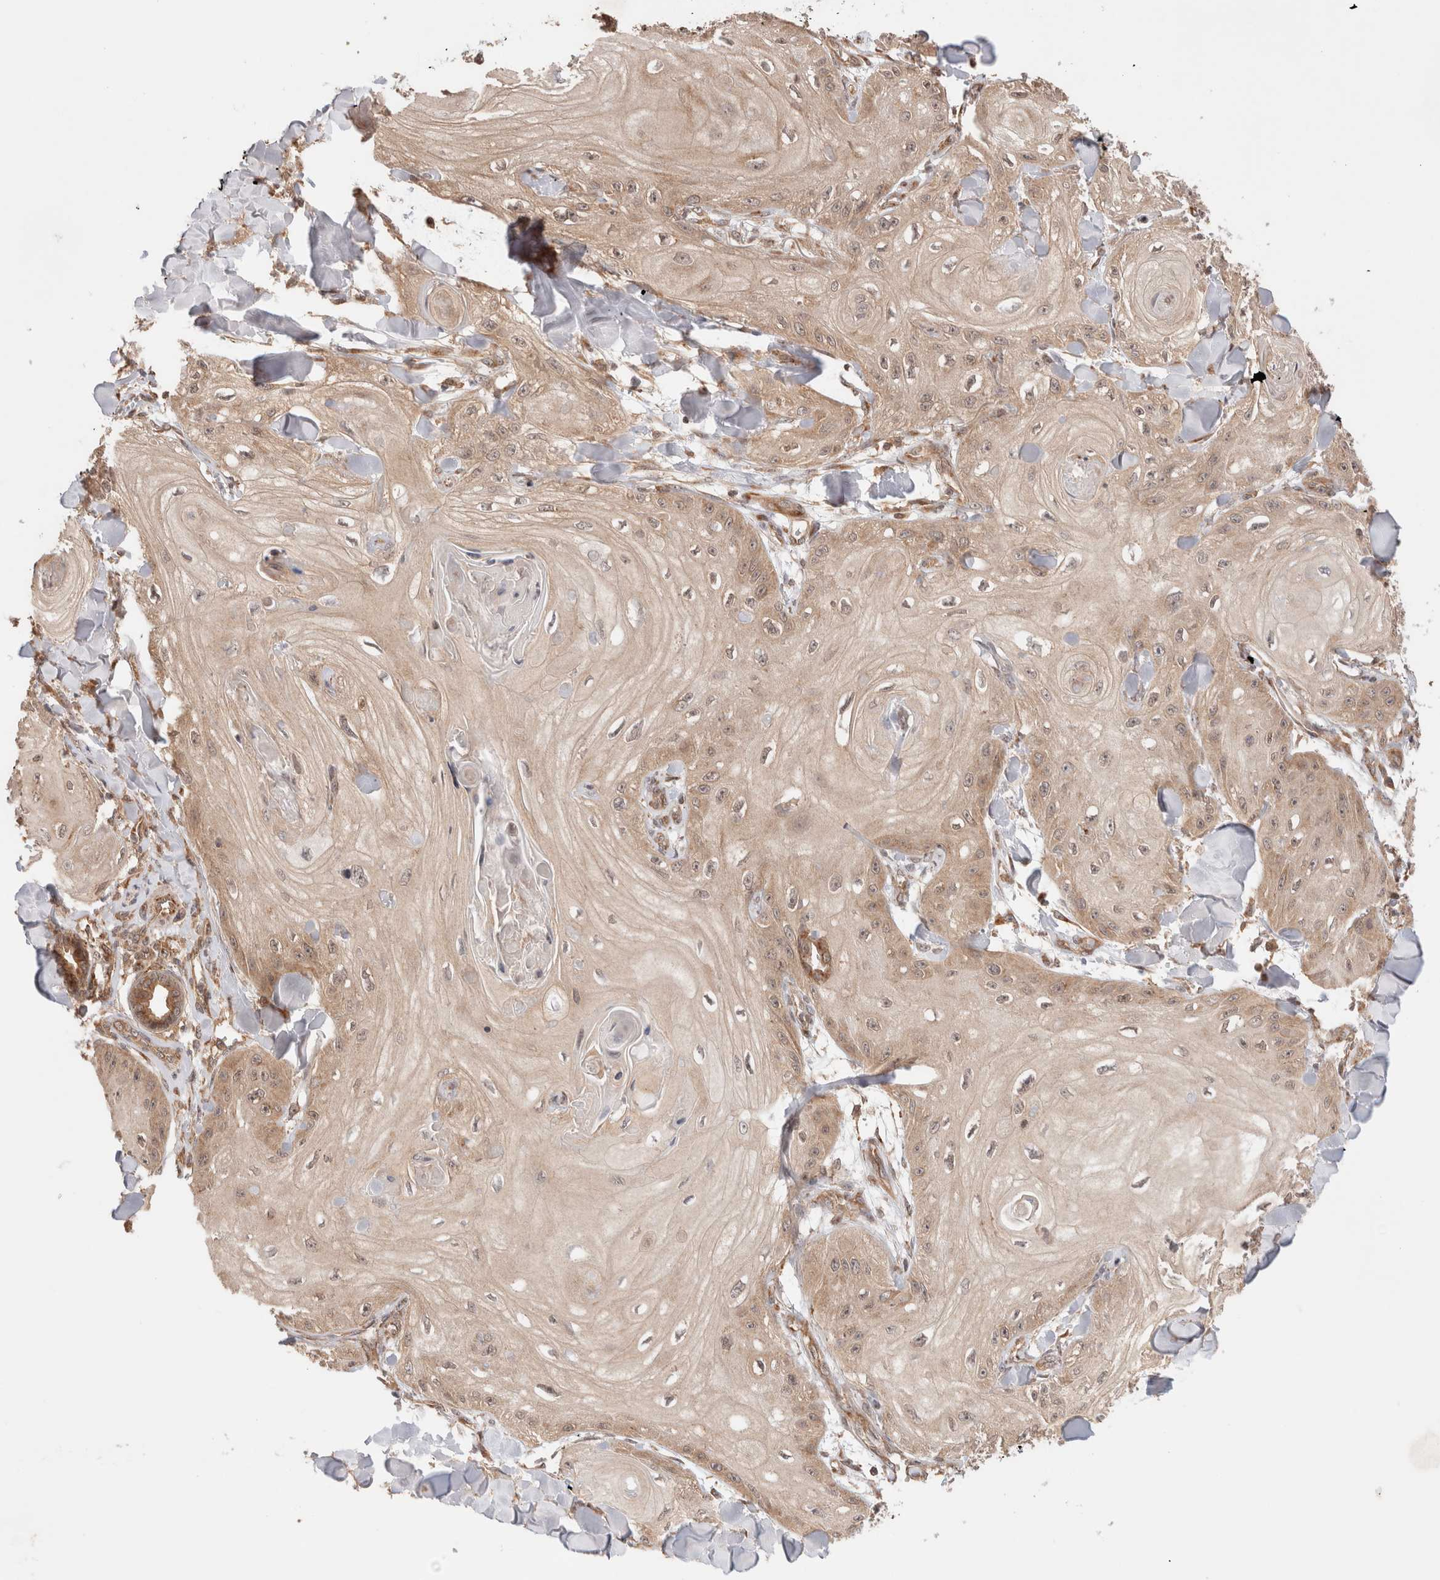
{"staining": {"intensity": "weak", "quantity": ">75%", "location": "cytoplasmic/membranous,nuclear"}, "tissue": "skin cancer", "cell_type": "Tumor cells", "image_type": "cancer", "snomed": [{"axis": "morphology", "description": "Squamous cell carcinoma, NOS"}, {"axis": "topography", "description": "Skin"}], "caption": "Immunohistochemistry of human skin squamous cell carcinoma demonstrates low levels of weak cytoplasmic/membranous and nuclear expression in about >75% of tumor cells.", "gene": "SIKE1", "patient": {"sex": "male", "age": 74}}